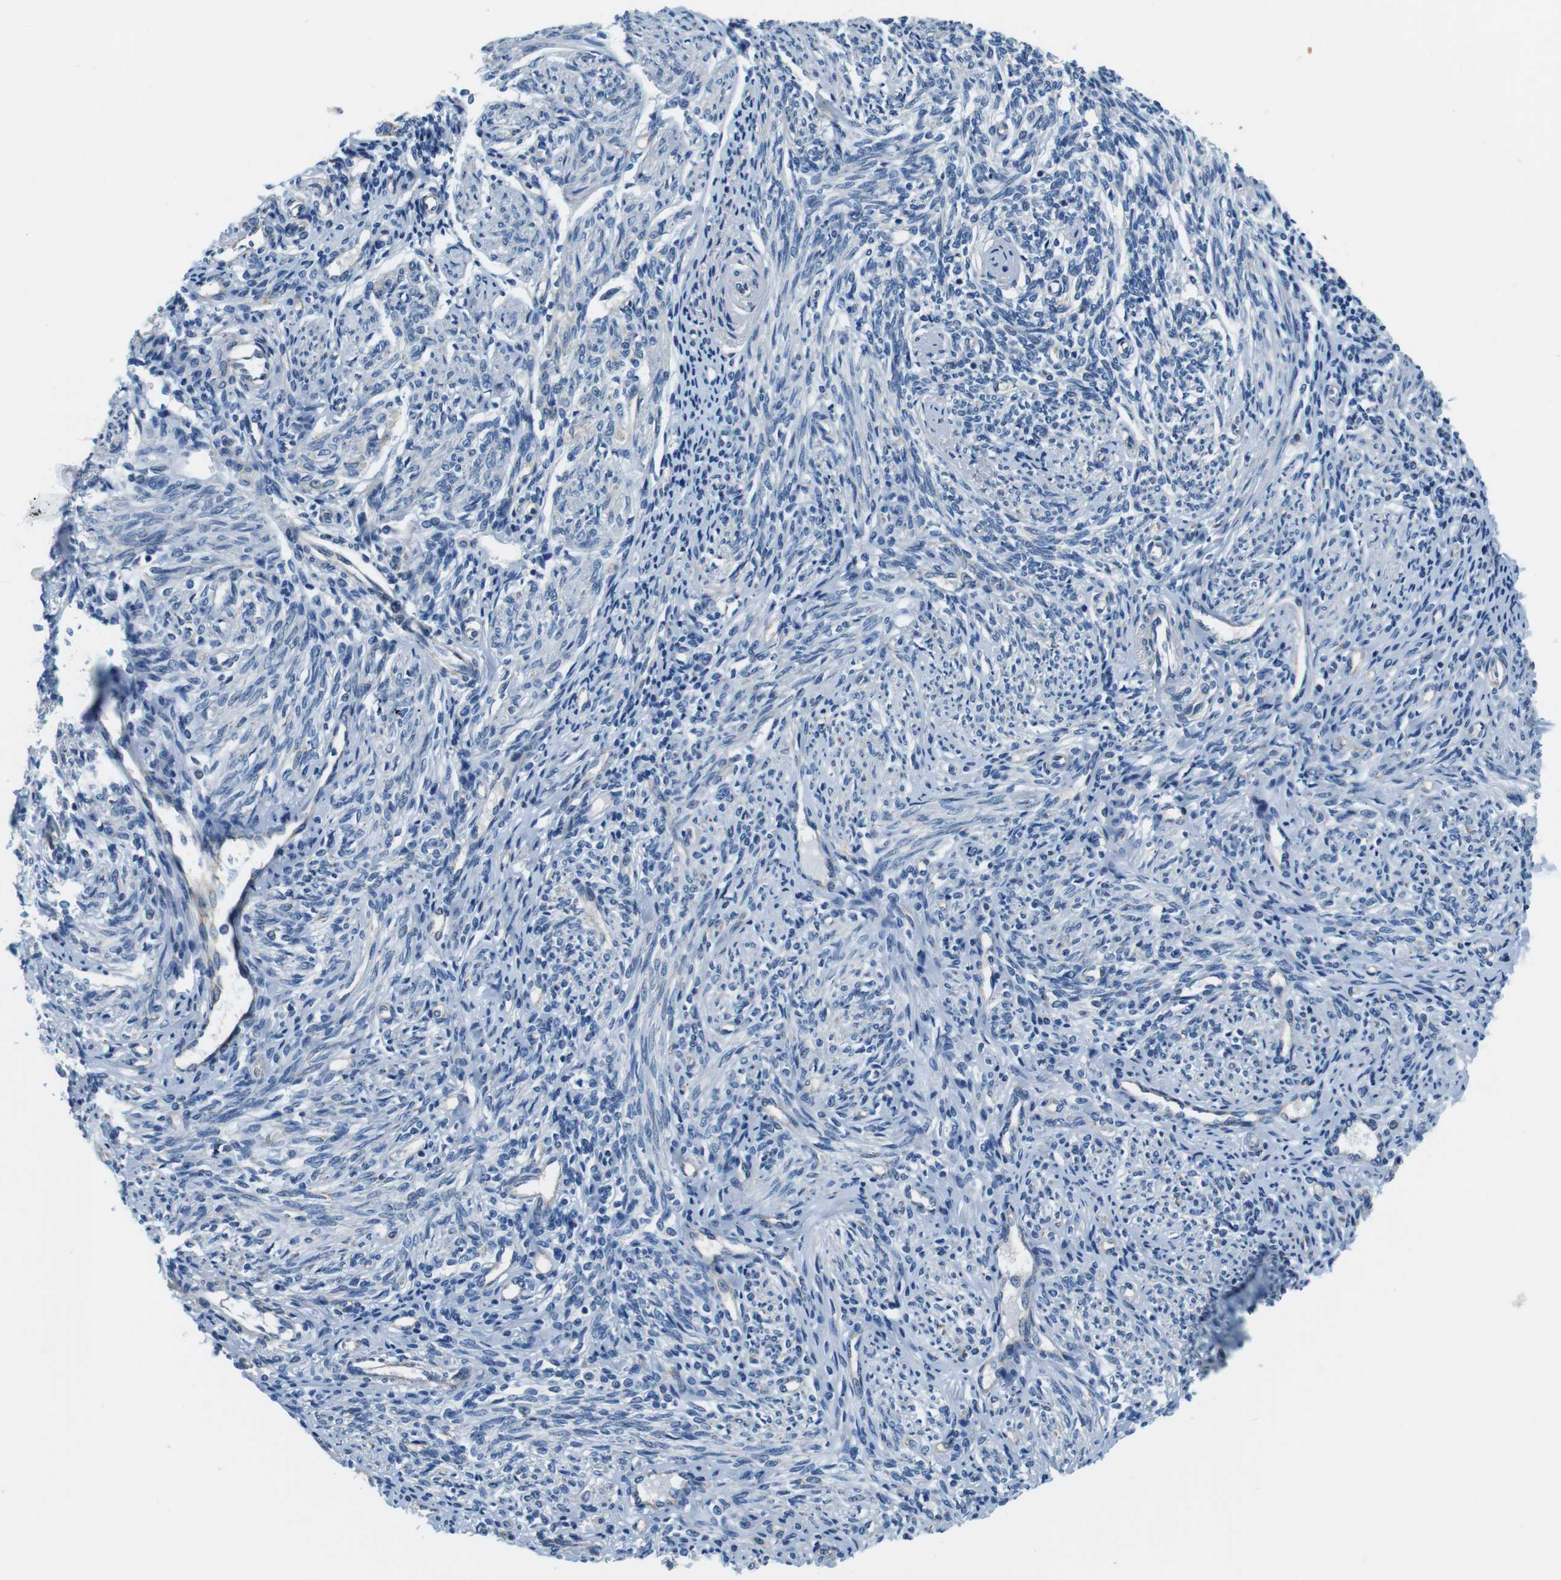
{"staining": {"intensity": "negative", "quantity": "none", "location": "none"}, "tissue": "endometrium", "cell_type": "Cells in endometrial stroma", "image_type": "normal", "snomed": [{"axis": "morphology", "description": "Normal tissue, NOS"}, {"axis": "topography", "description": "Endometrium"}], "caption": "Human endometrium stained for a protein using immunohistochemistry (IHC) exhibits no staining in cells in endometrial stroma.", "gene": "DENND4C", "patient": {"sex": "female", "age": 71}}